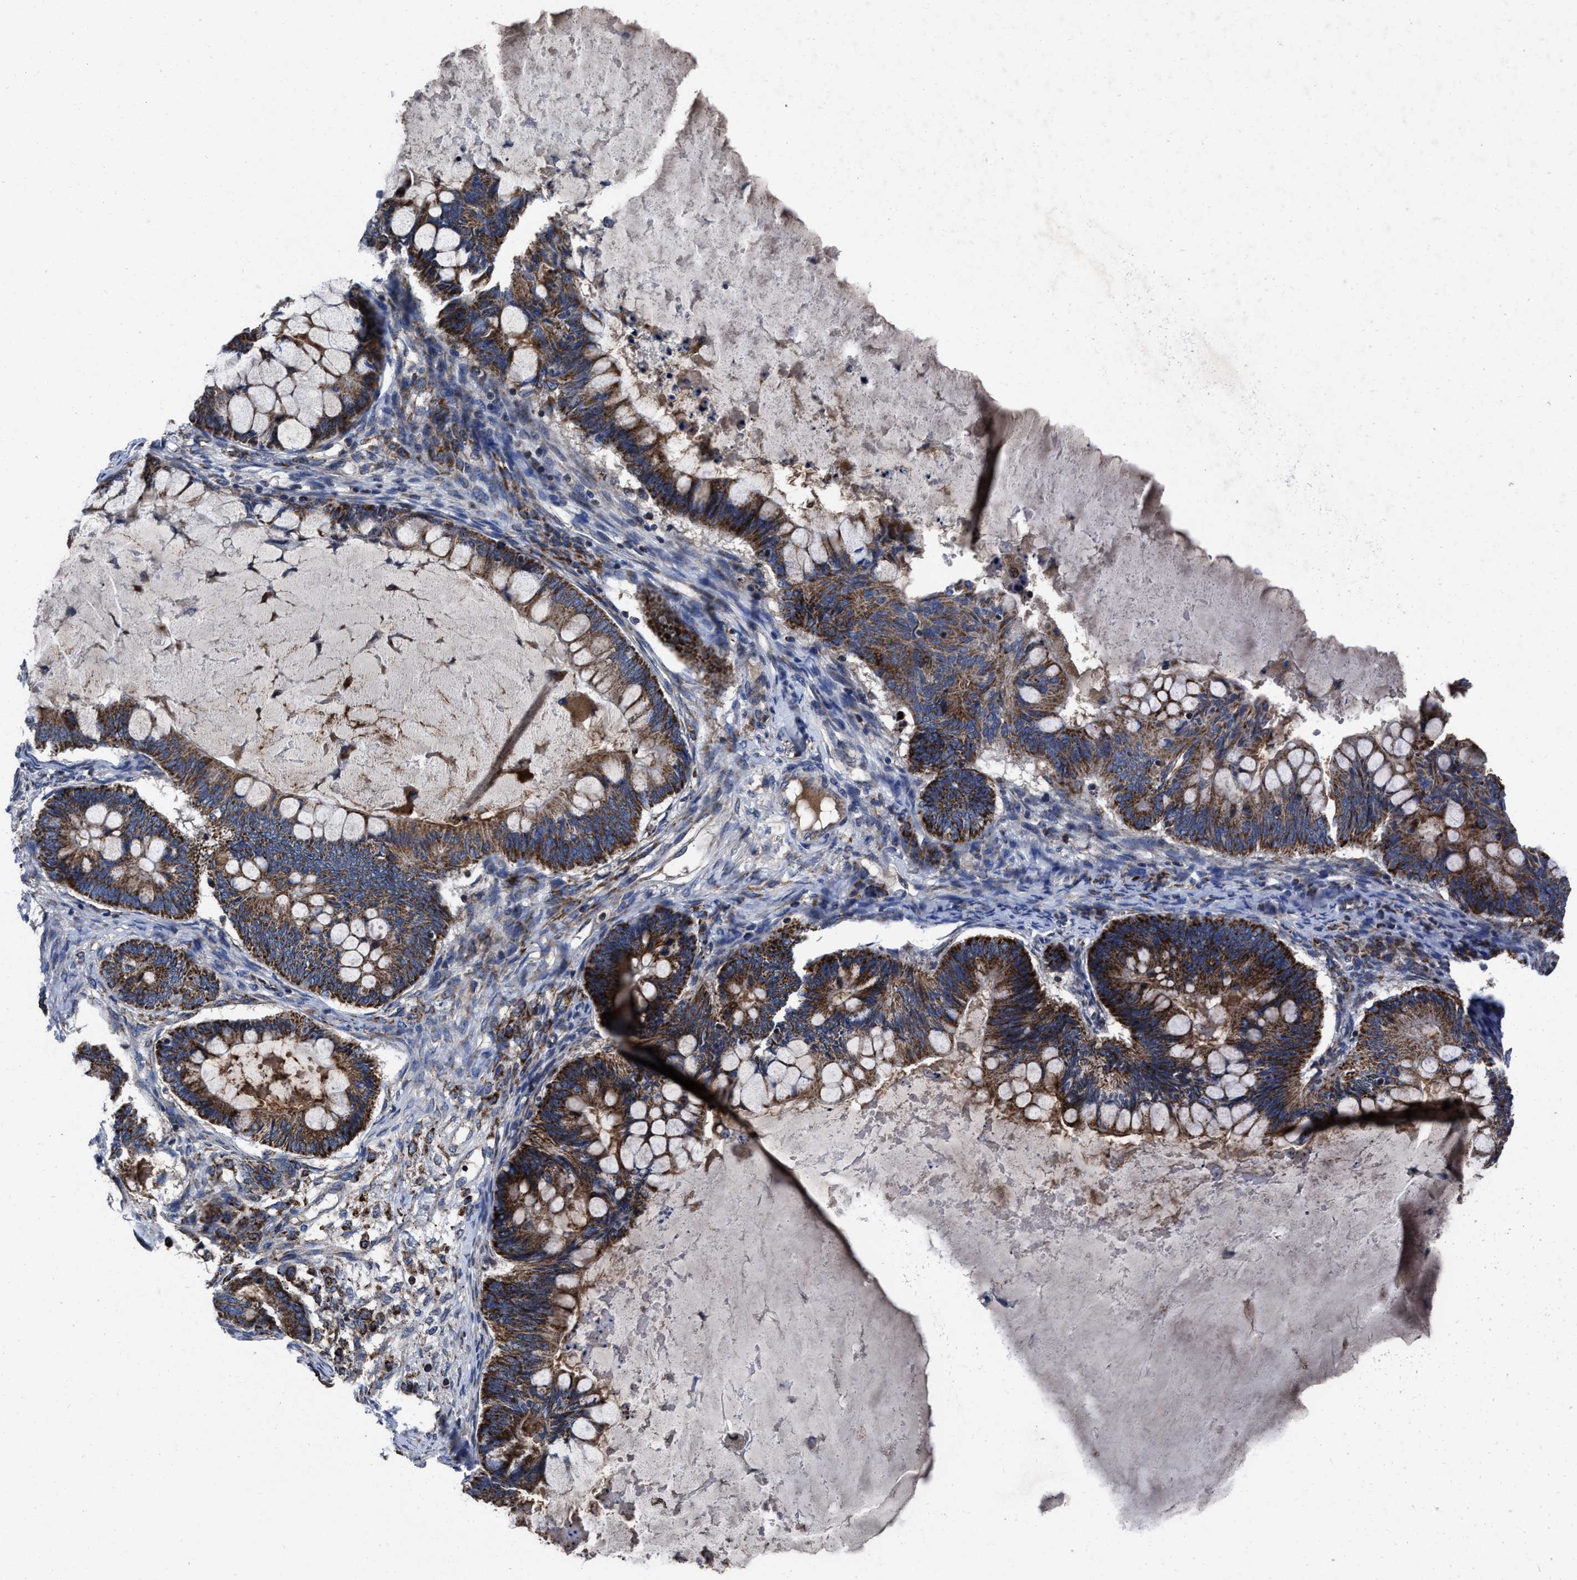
{"staining": {"intensity": "strong", "quantity": ">75%", "location": "cytoplasmic/membranous"}, "tissue": "ovarian cancer", "cell_type": "Tumor cells", "image_type": "cancer", "snomed": [{"axis": "morphology", "description": "Cystadenocarcinoma, mucinous, NOS"}, {"axis": "topography", "description": "Ovary"}], "caption": "IHC histopathology image of human ovarian cancer (mucinous cystadenocarcinoma) stained for a protein (brown), which exhibits high levels of strong cytoplasmic/membranous positivity in approximately >75% of tumor cells.", "gene": "CACNA1D", "patient": {"sex": "female", "age": 61}}